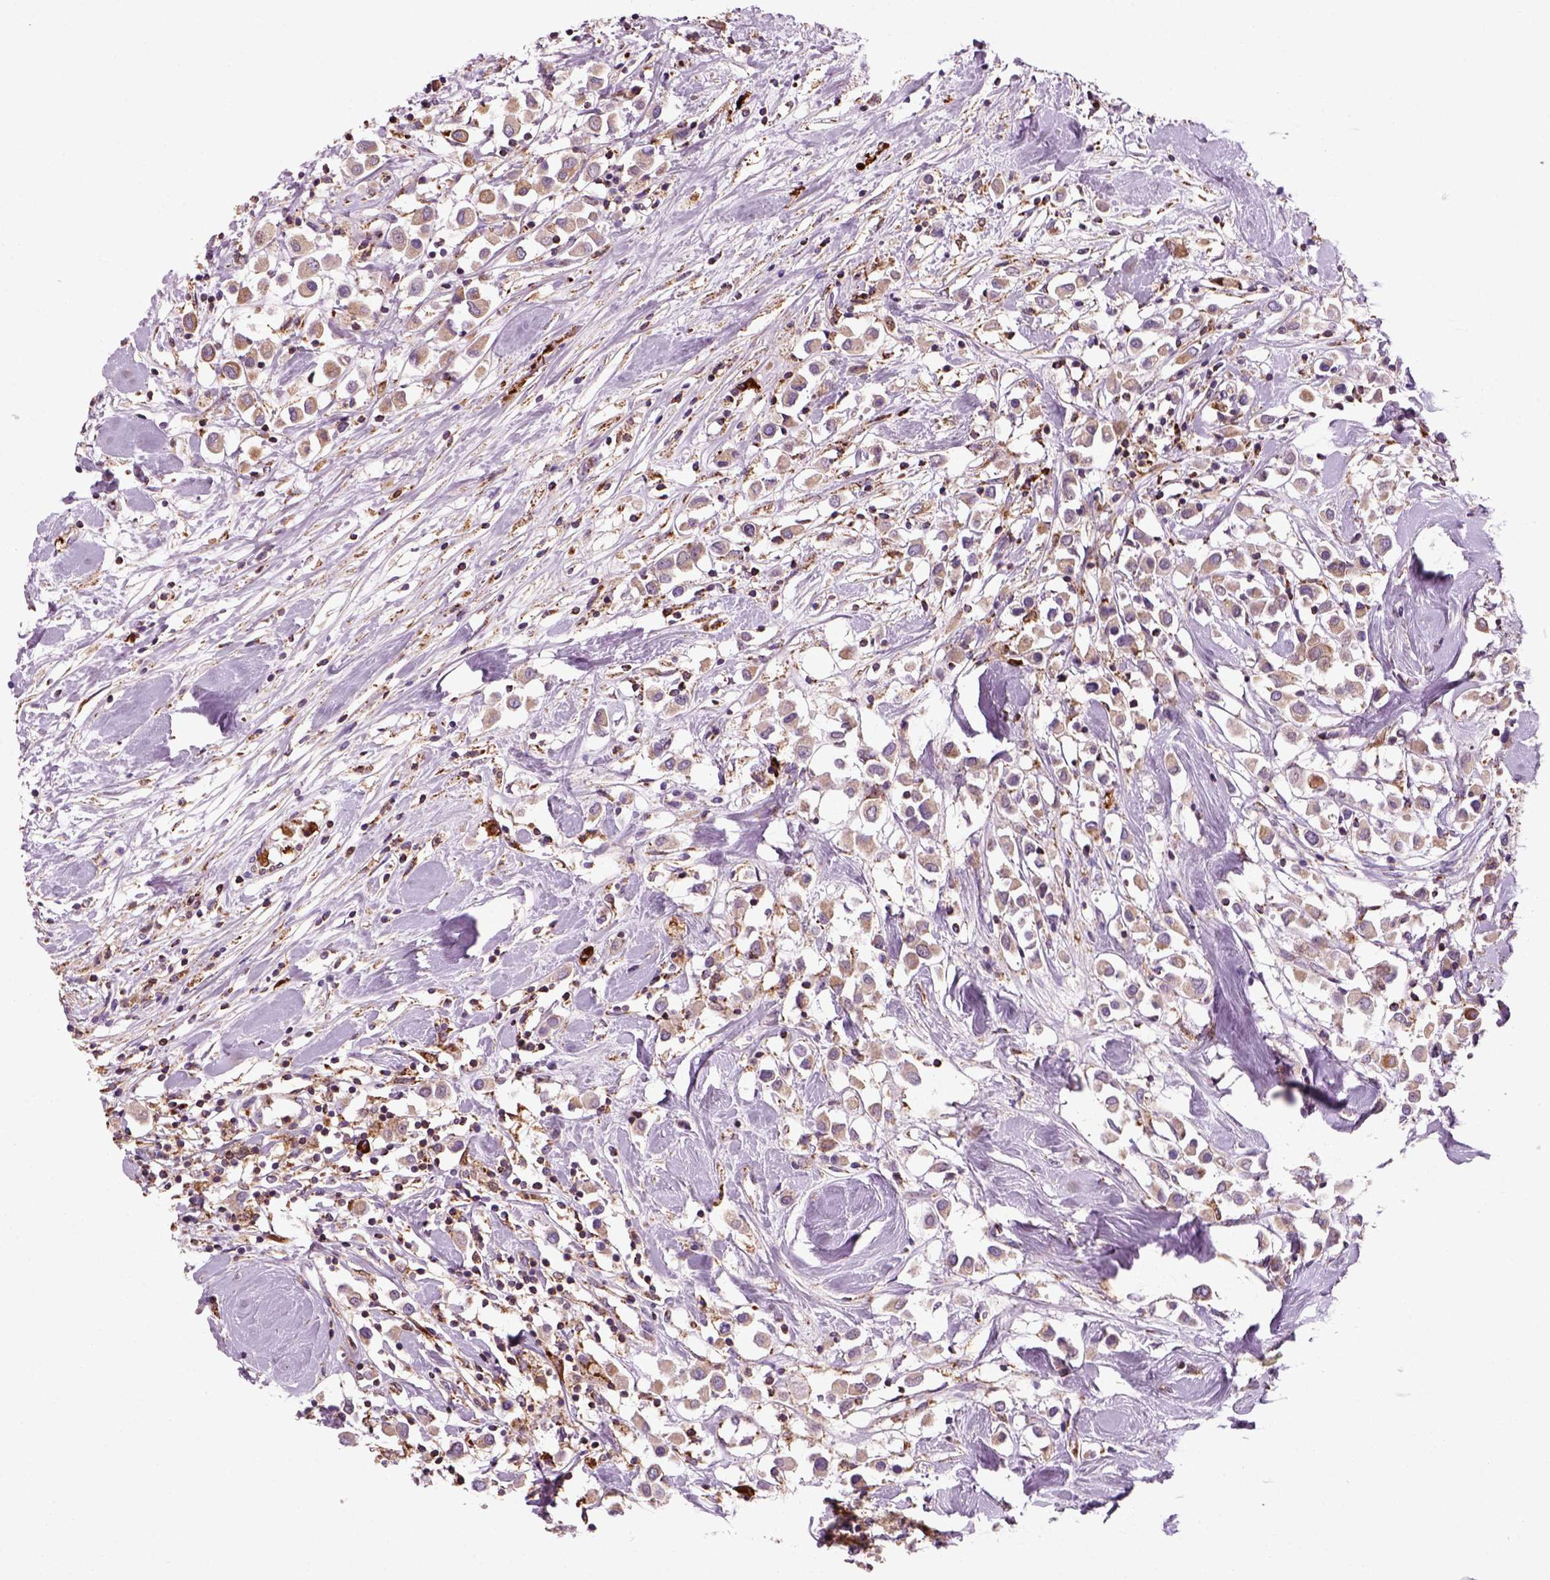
{"staining": {"intensity": "weak", "quantity": ">75%", "location": "cytoplasmic/membranous"}, "tissue": "breast cancer", "cell_type": "Tumor cells", "image_type": "cancer", "snomed": [{"axis": "morphology", "description": "Duct carcinoma"}, {"axis": "topography", "description": "Breast"}], "caption": "Human breast infiltrating ductal carcinoma stained for a protein (brown) reveals weak cytoplasmic/membranous positive expression in about >75% of tumor cells.", "gene": "NUDT16L1", "patient": {"sex": "female", "age": 61}}